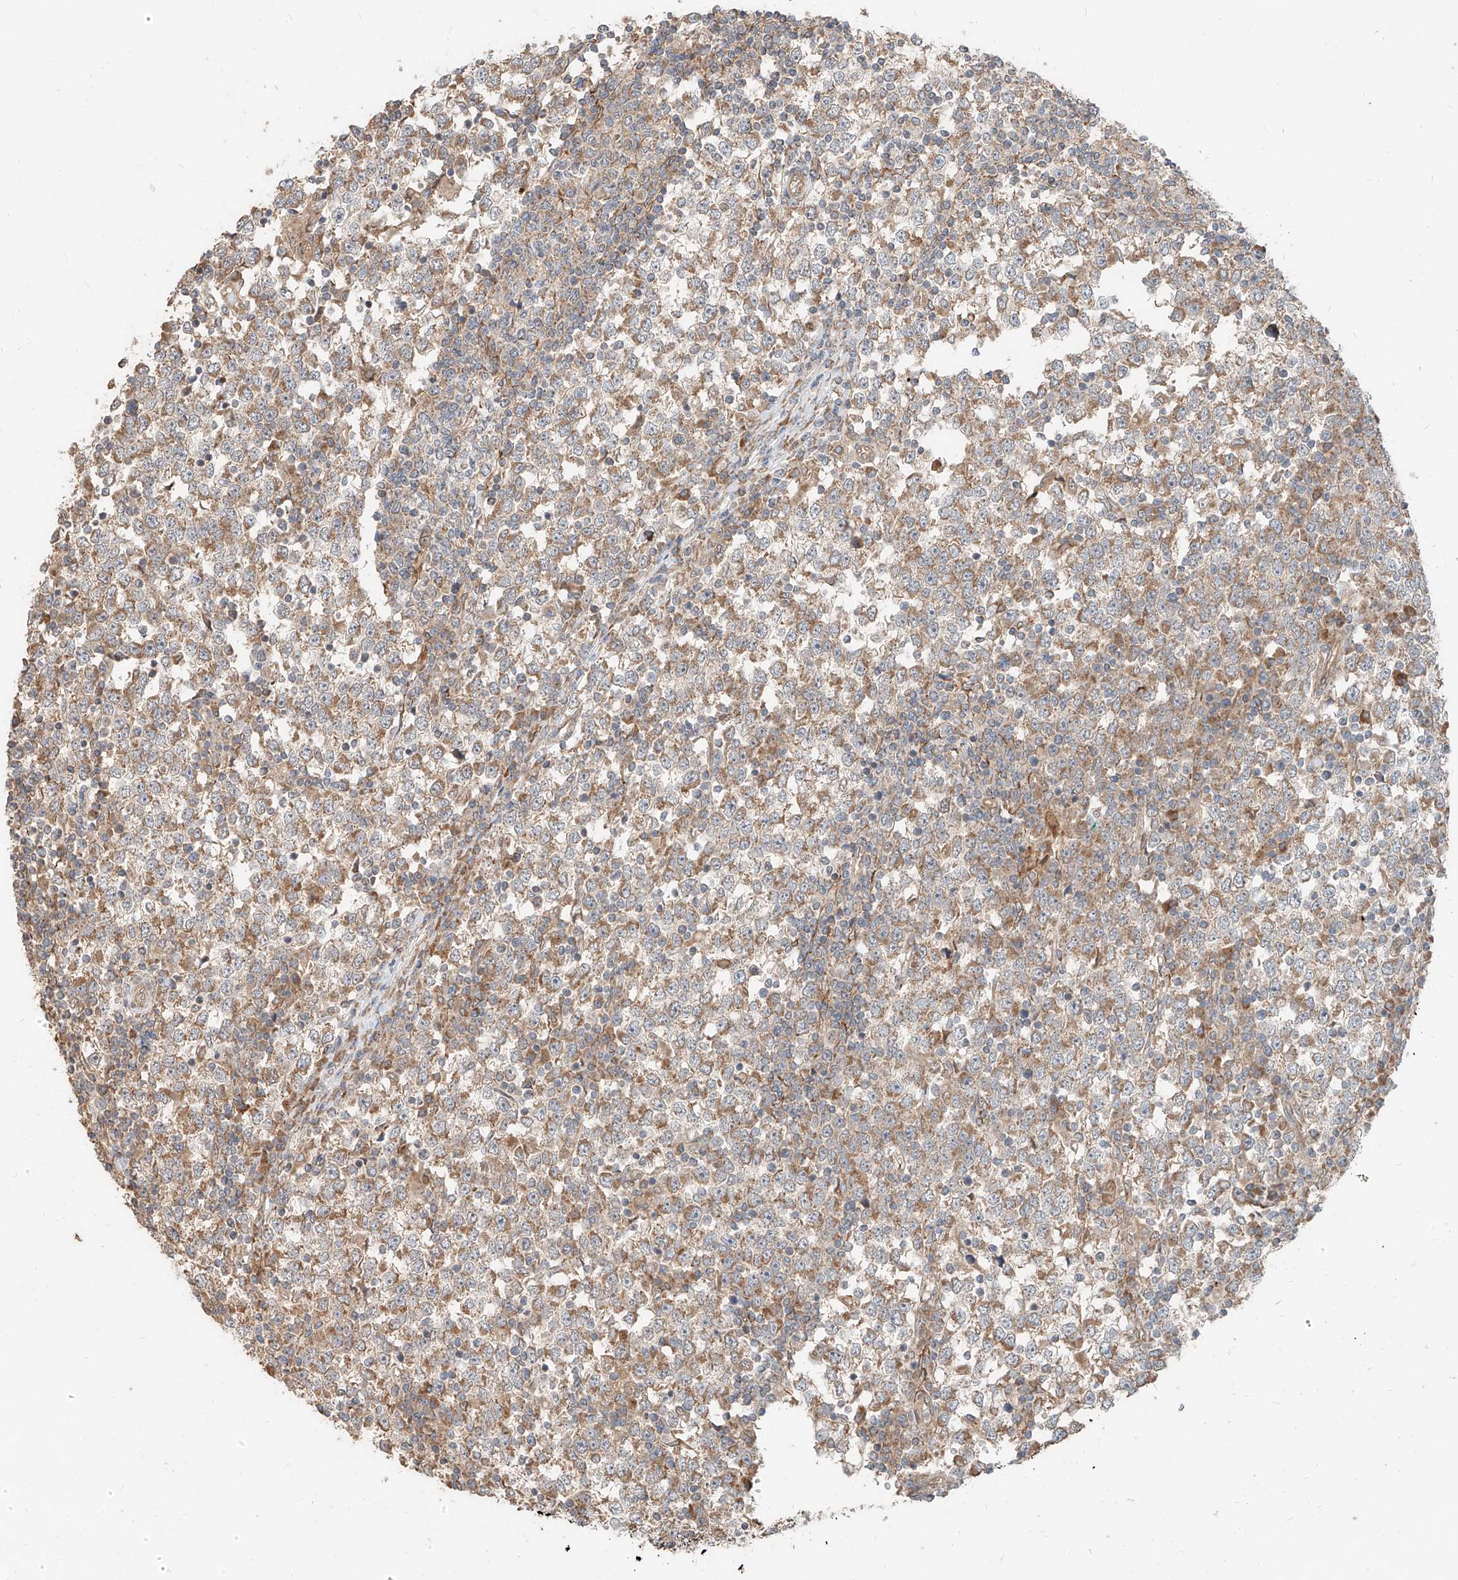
{"staining": {"intensity": "moderate", "quantity": ">75%", "location": "cytoplasmic/membranous"}, "tissue": "testis cancer", "cell_type": "Tumor cells", "image_type": "cancer", "snomed": [{"axis": "morphology", "description": "Seminoma, NOS"}, {"axis": "topography", "description": "Testis"}], "caption": "The immunohistochemical stain labels moderate cytoplasmic/membranous staining in tumor cells of testis cancer tissue.", "gene": "STX19", "patient": {"sex": "male", "age": 65}}